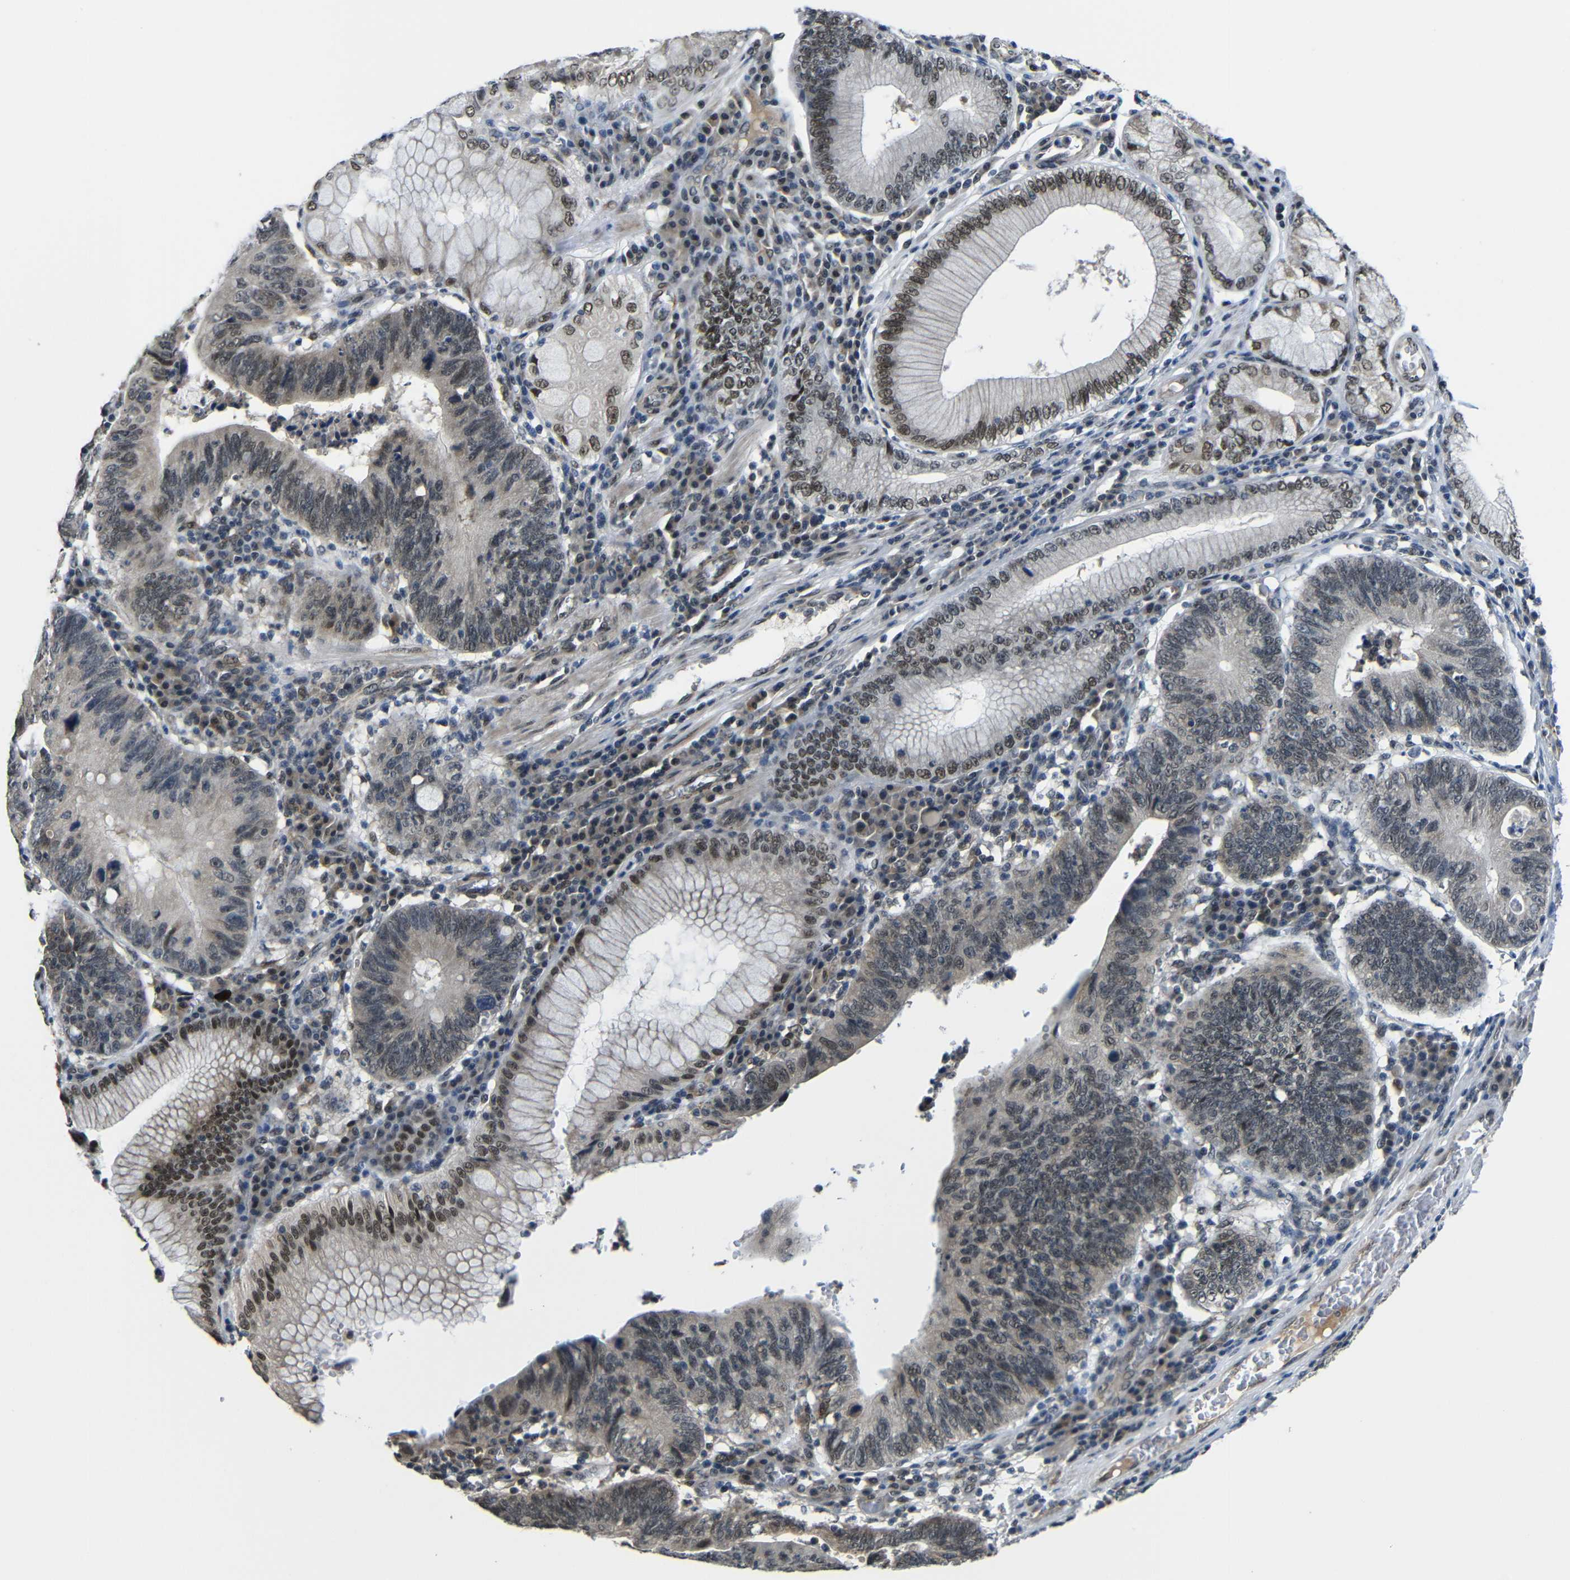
{"staining": {"intensity": "weak", "quantity": "<25%", "location": "cytoplasmic/membranous,nuclear"}, "tissue": "stomach cancer", "cell_type": "Tumor cells", "image_type": "cancer", "snomed": [{"axis": "morphology", "description": "Adenocarcinoma, NOS"}, {"axis": "topography", "description": "Stomach"}], "caption": "High magnification brightfield microscopy of stomach adenocarcinoma stained with DAB (brown) and counterstained with hematoxylin (blue): tumor cells show no significant positivity.", "gene": "FAM172A", "patient": {"sex": "male", "age": 59}}